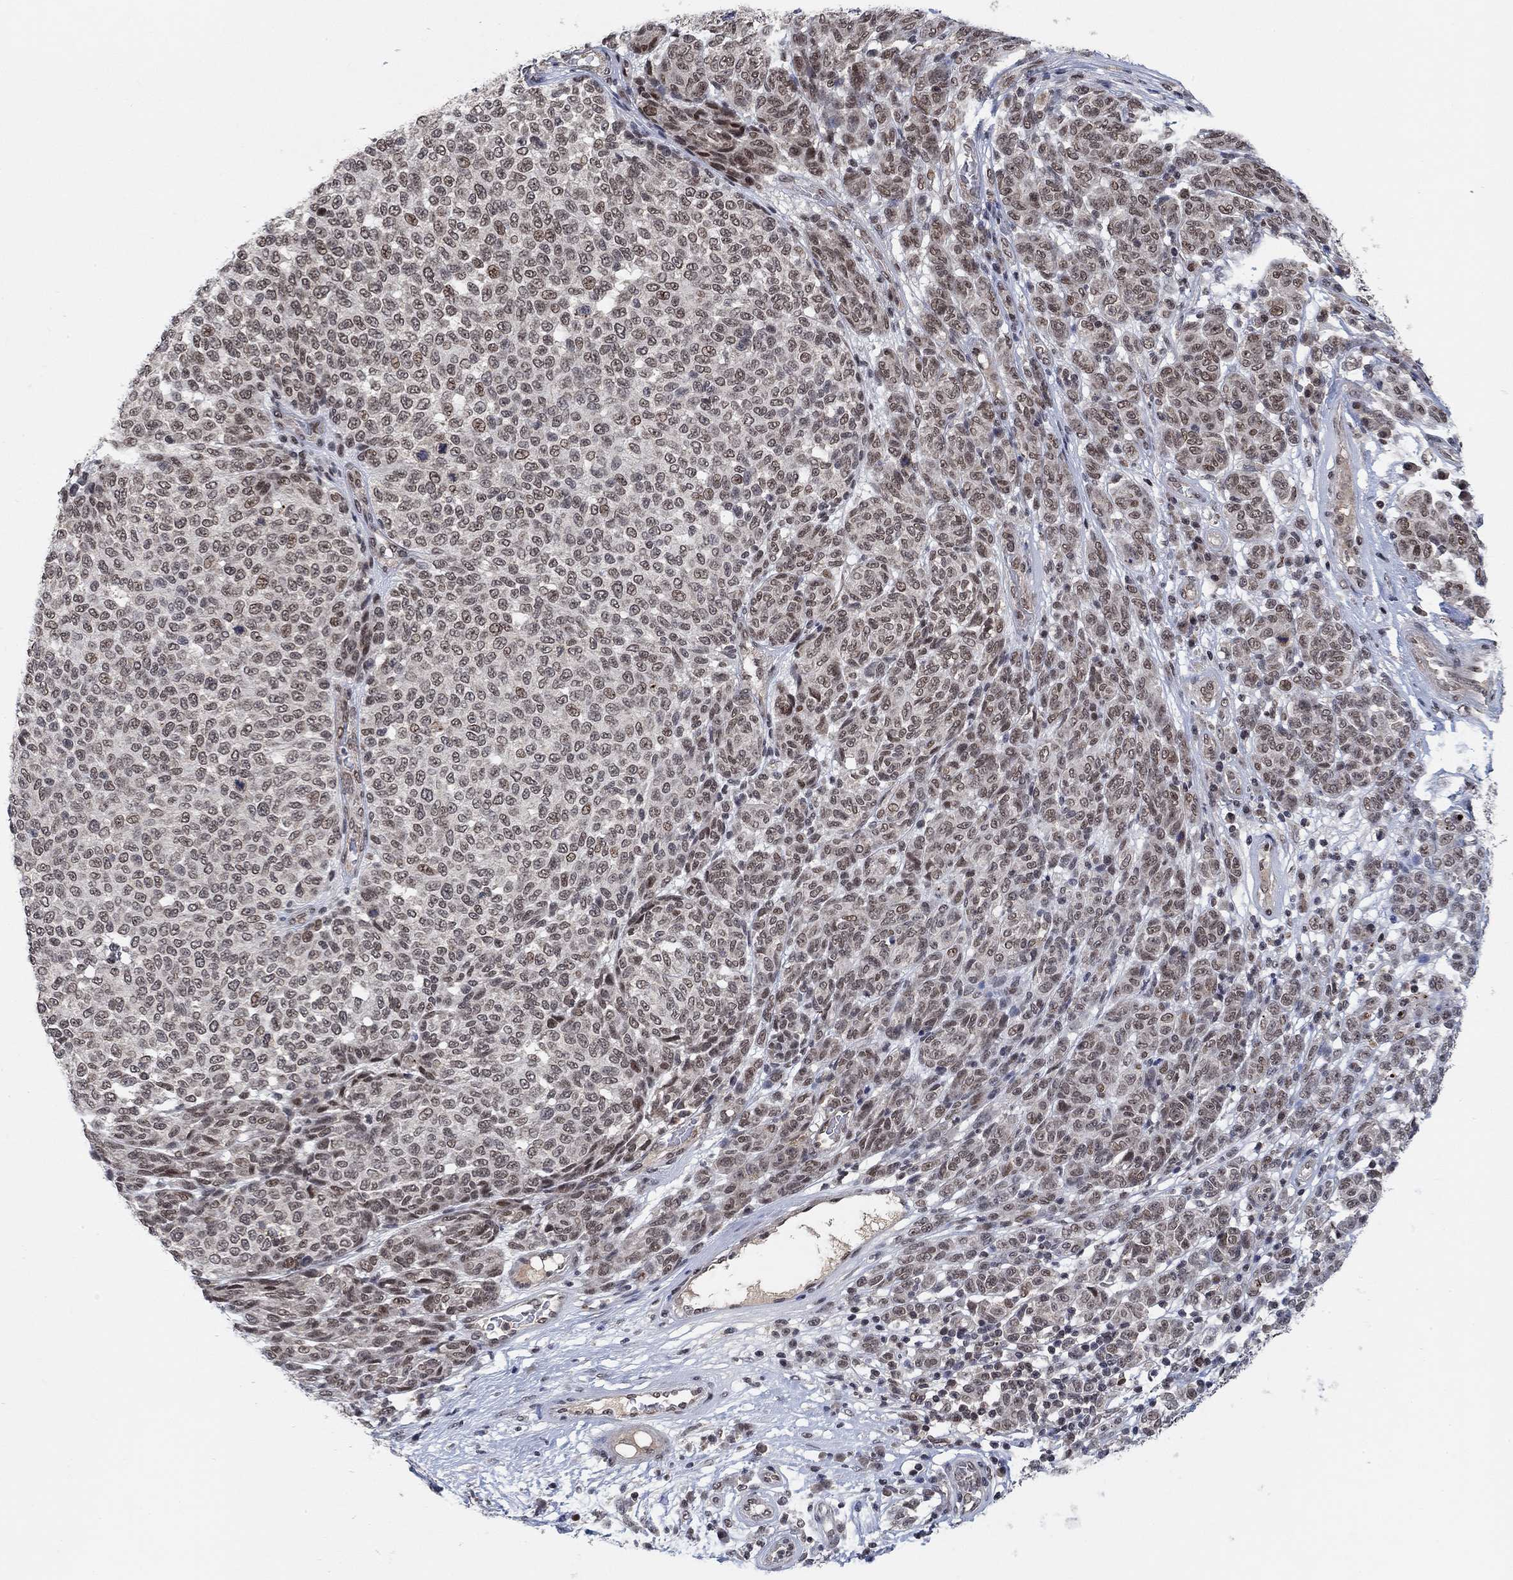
{"staining": {"intensity": "moderate", "quantity": "<25%", "location": "nuclear"}, "tissue": "melanoma", "cell_type": "Tumor cells", "image_type": "cancer", "snomed": [{"axis": "morphology", "description": "Malignant melanoma, NOS"}, {"axis": "topography", "description": "Skin"}], "caption": "Malignant melanoma was stained to show a protein in brown. There is low levels of moderate nuclear positivity in approximately <25% of tumor cells.", "gene": "THAP8", "patient": {"sex": "male", "age": 59}}